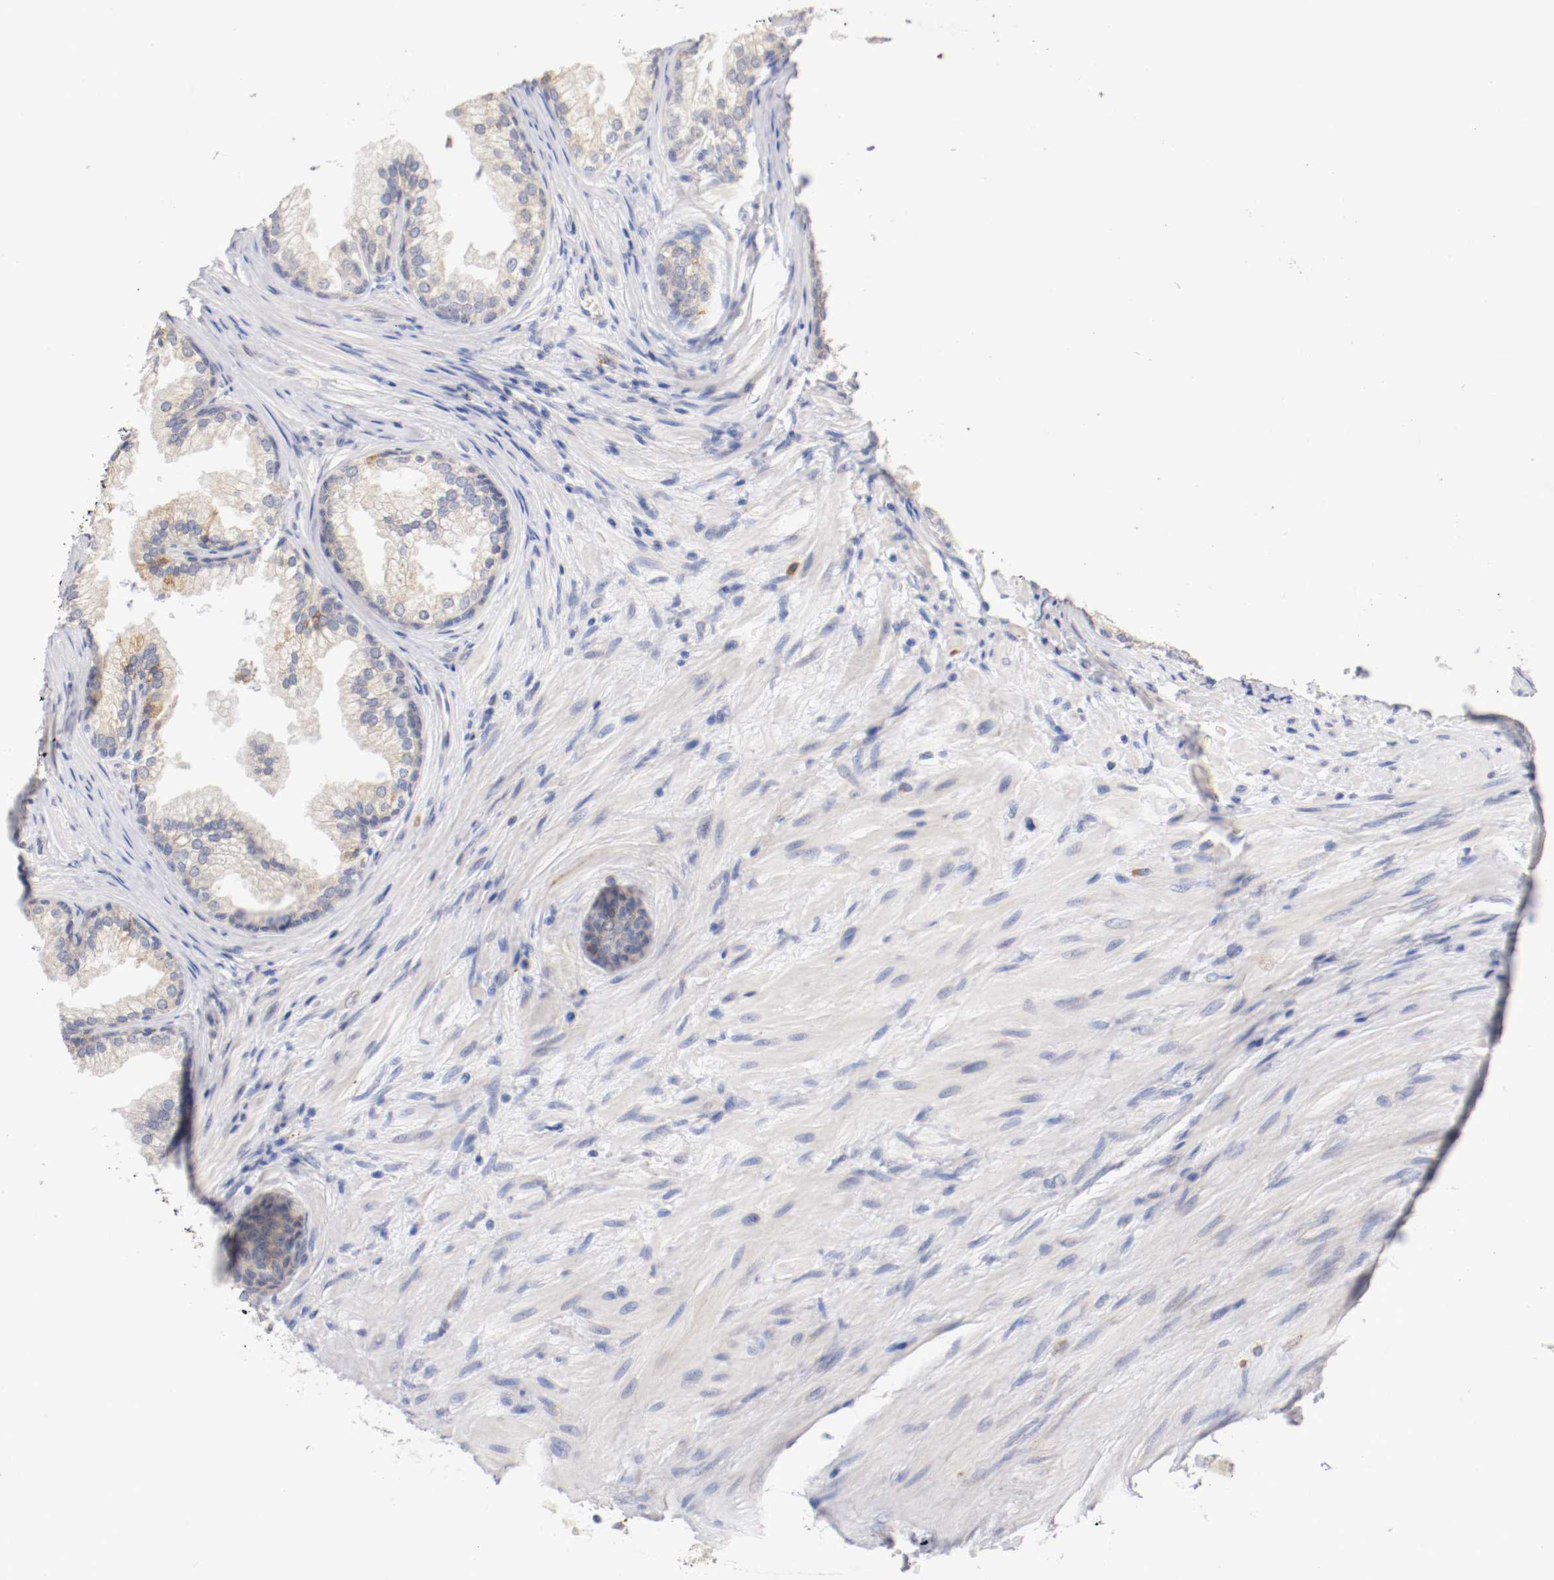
{"staining": {"intensity": "strong", "quantity": ">75%", "location": "cytoplasmic/membranous"}, "tissue": "prostate", "cell_type": "Glandular cells", "image_type": "normal", "snomed": [{"axis": "morphology", "description": "Normal tissue, NOS"}, {"axis": "topography", "description": "Prostate"}], "caption": "Protein expression analysis of benign prostate displays strong cytoplasmic/membranous positivity in about >75% of glandular cells. The protein of interest is stained brown, and the nuclei are stained in blue (DAB (3,3'-diaminobenzidine) IHC with brightfield microscopy, high magnification).", "gene": "TRAF2", "patient": {"sex": "male", "age": 76}}